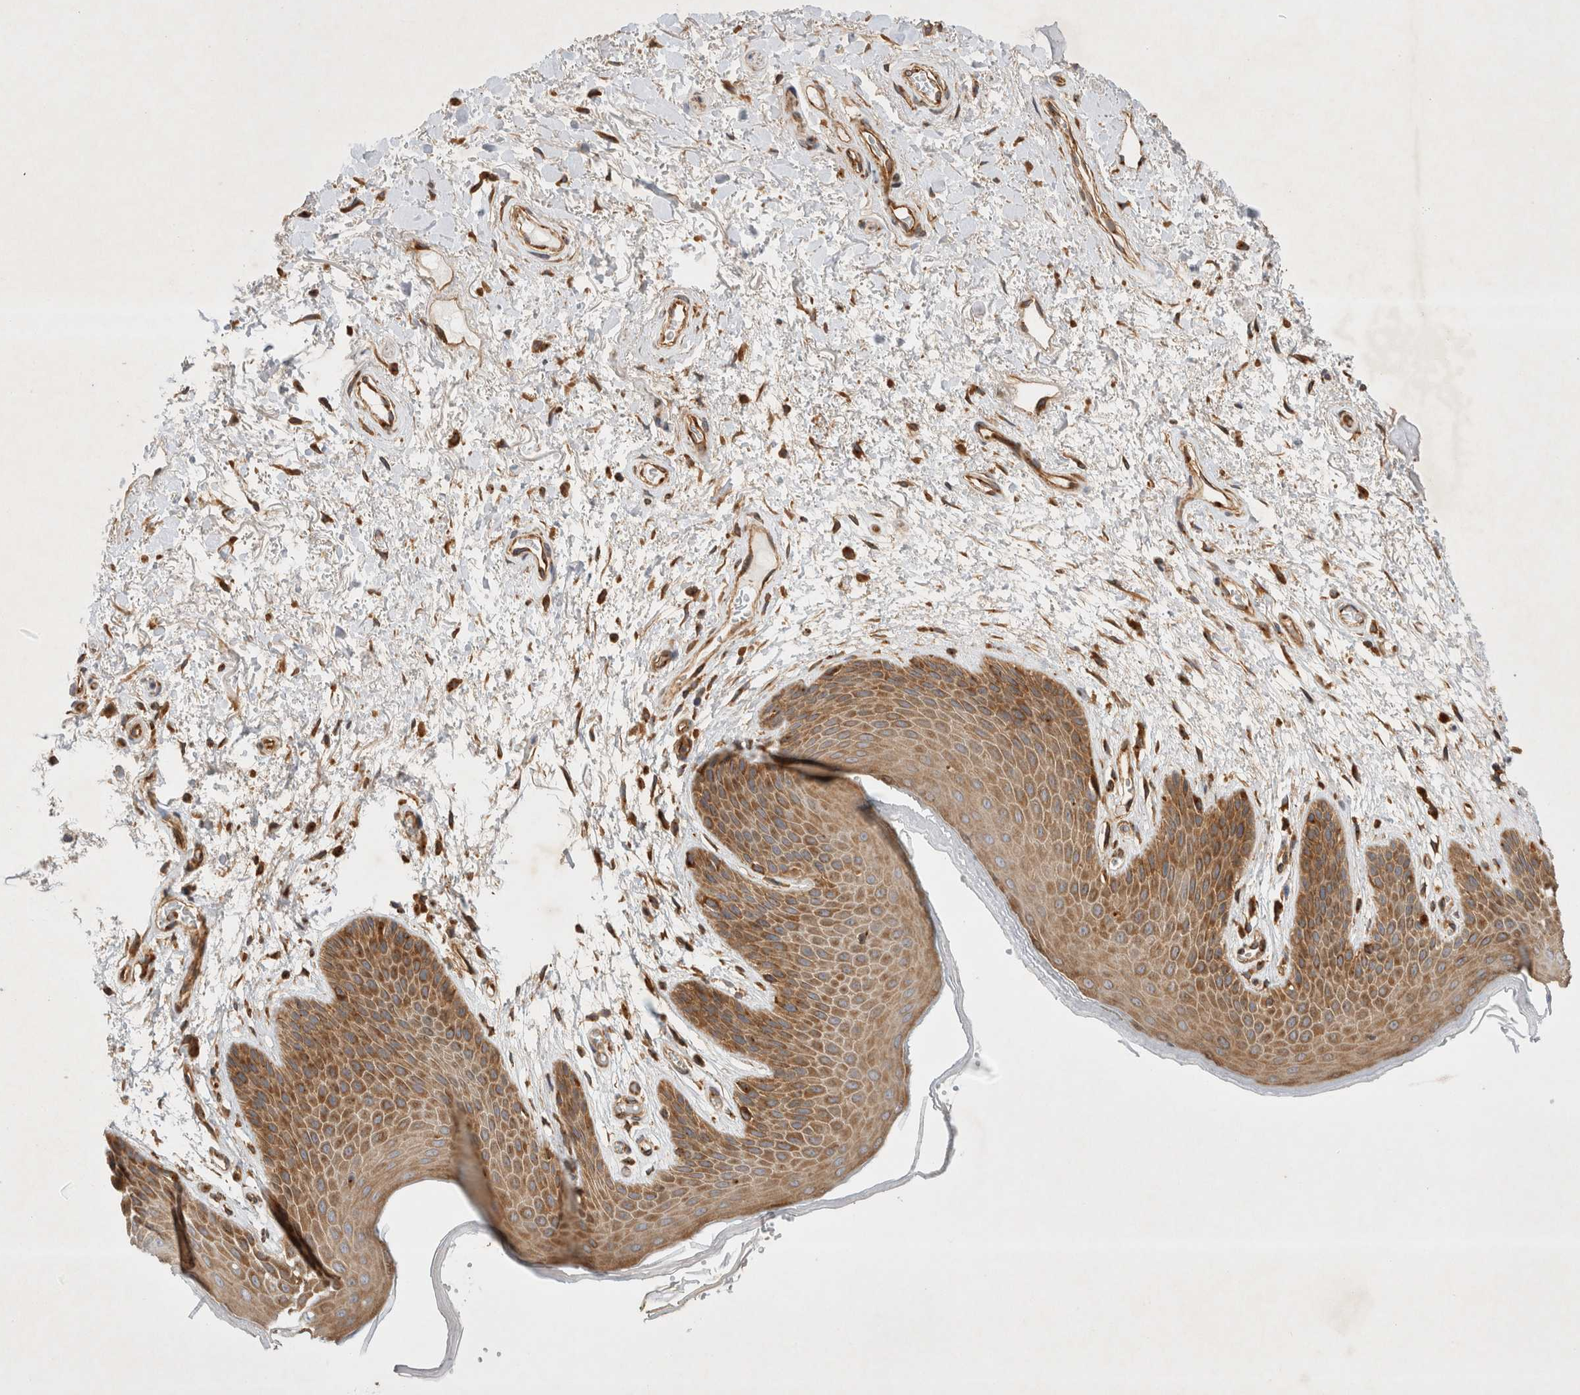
{"staining": {"intensity": "moderate", "quantity": ">75%", "location": "cytoplasmic/membranous"}, "tissue": "skin", "cell_type": "Epidermal cells", "image_type": "normal", "snomed": [{"axis": "morphology", "description": "Normal tissue, NOS"}, {"axis": "topography", "description": "Anal"}], "caption": "Brown immunohistochemical staining in unremarkable skin demonstrates moderate cytoplasmic/membranous staining in about >75% of epidermal cells.", "gene": "GPR150", "patient": {"sex": "male", "age": 74}}